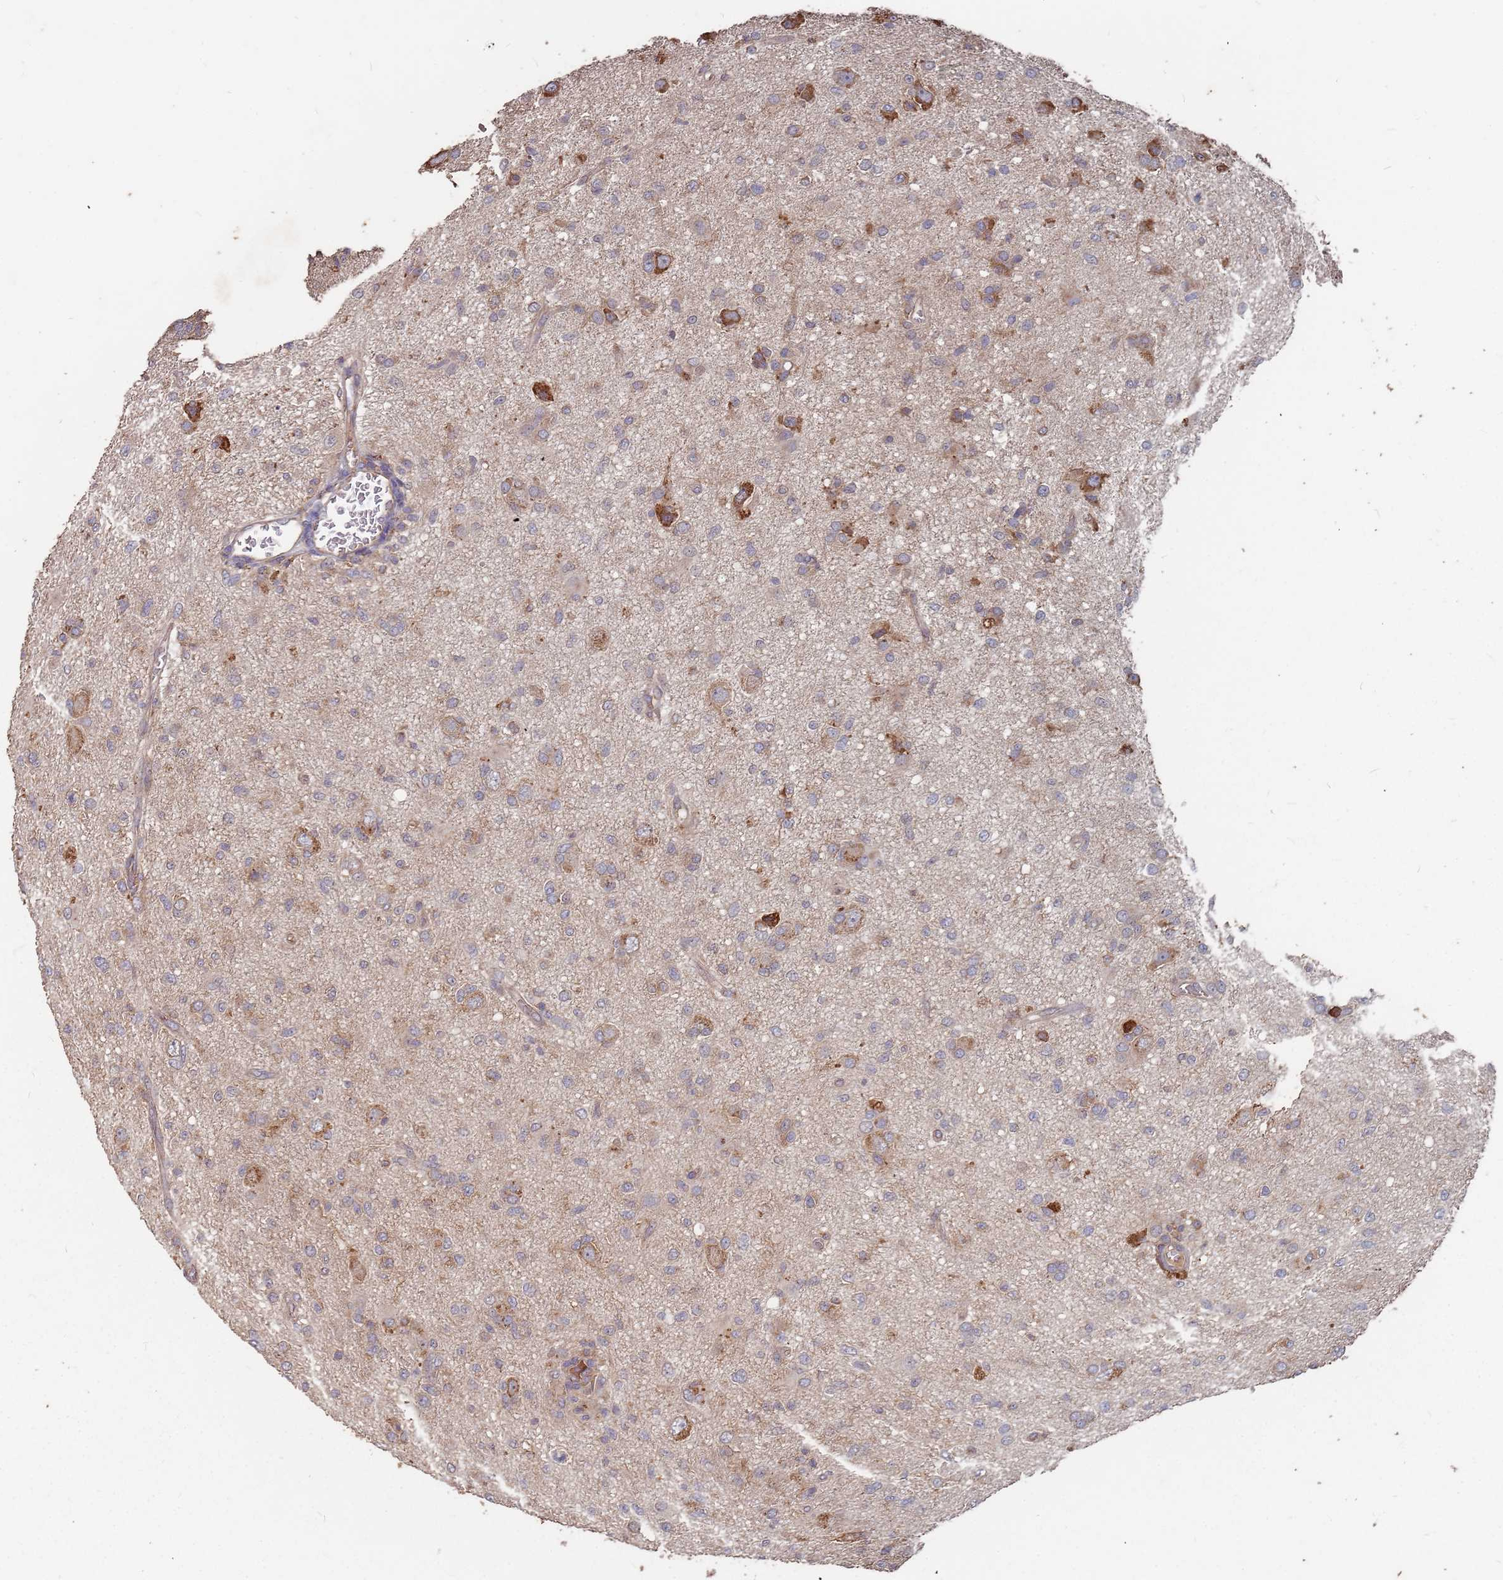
{"staining": {"intensity": "weak", "quantity": "25%-75%", "location": "cytoplasmic/membranous"}, "tissue": "glioma", "cell_type": "Tumor cells", "image_type": "cancer", "snomed": [{"axis": "morphology", "description": "Glioma, malignant, High grade"}, {"axis": "topography", "description": "Brain"}], "caption": "Glioma stained with DAB immunohistochemistry (IHC) displays low levels of weak cytoplasmic/membranous positivity in about 25%-75% of tumor cells.", "gene": "ATG5", "patient": {"sex": "female", "age": 57}}